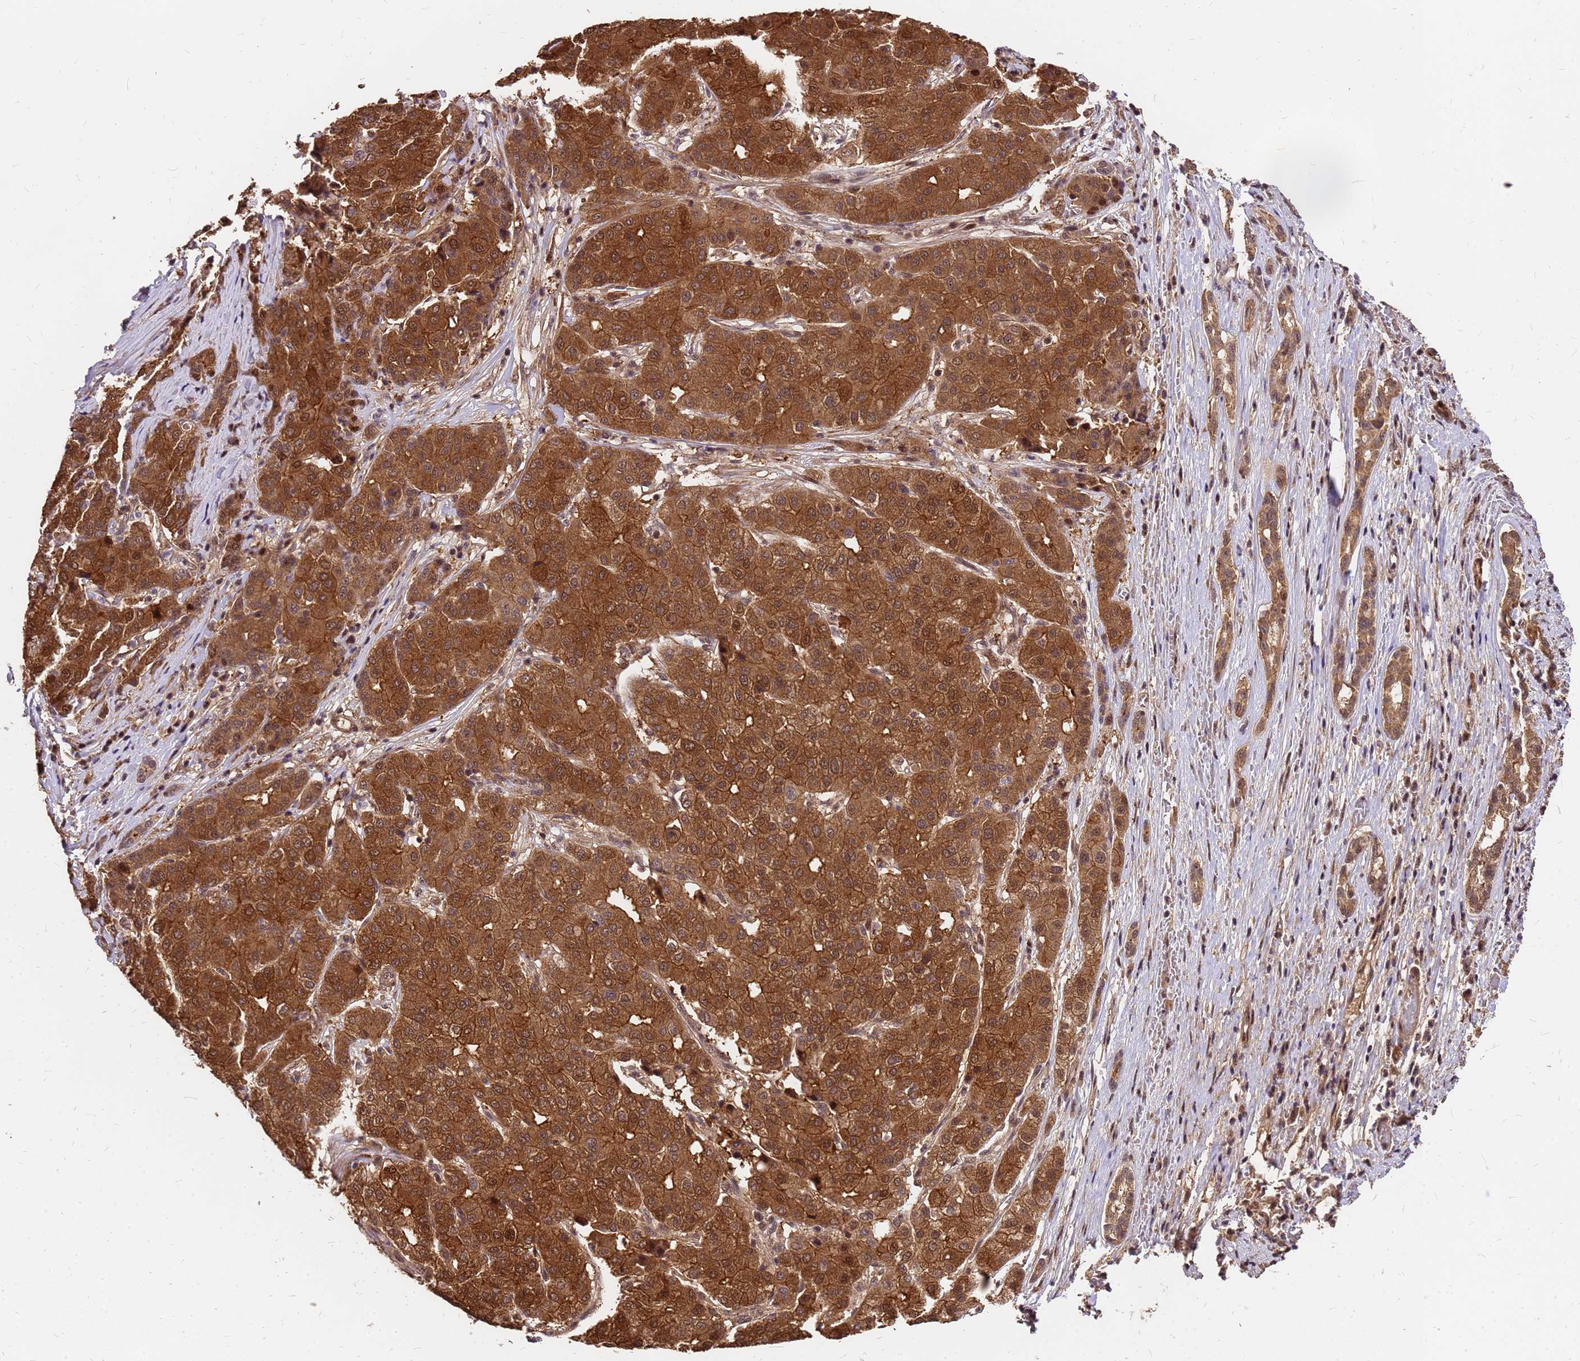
{"staining": {"intensity": "strong", "quantity": ">75%", "location": "cytoplasmic/membranous,nuclear"}, "tissue": "liver cancer", "cell_type": "Tumor cells", "image_type": "cancer", "snomed": [{"axis": "morphology", "description": "Carcinoma, Hepatocellular, NOS"}, {"axis": "topography", "description": "Liver"}], "caption": "A histopathology image showing strong cytoplasmic/membranous and nuclear staining in approximately >75% of tumor cells in liver cancer, as visualized by brown immunohistochemical staining.", "gene": "GPATCH8", "patient": {"sex": "male", "age": 65}}